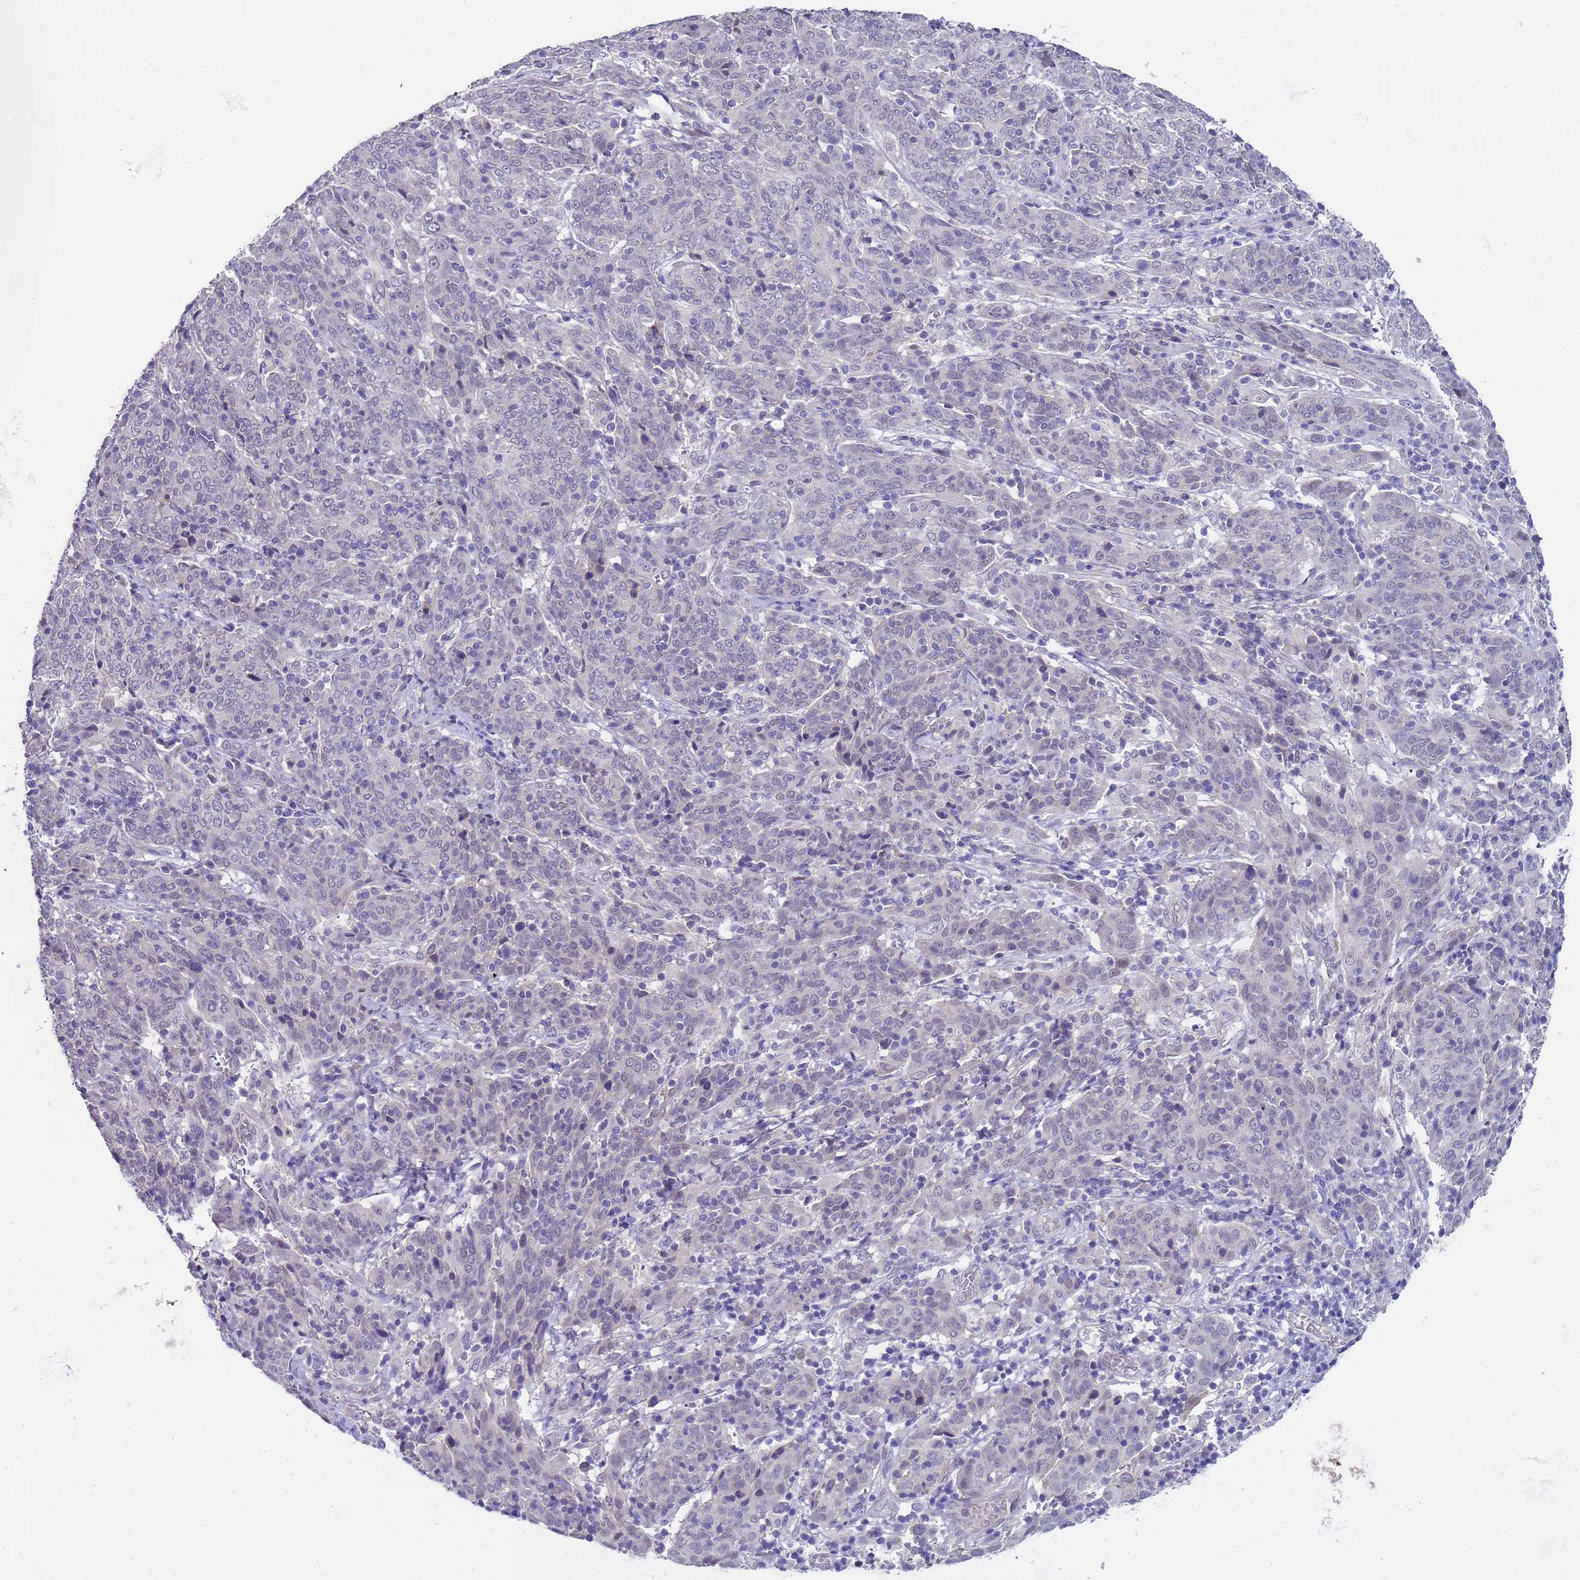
{"staining": {"intensity": "negative", "quantity": "none", "location": "none"}, "tissue": "cervical cancer", "cell_type": "Tumor cells", "image_type": "cancer", "snomed": [{"axis": "morphology", "description": "Squamous cell carcinoma, NOS"}, {"axis": "topography", "description": "Cervix"}], "caption": "The photomicrograph reveals no significant positivity in tumor cells of cervical cancer (squamous cell carcinoma). (Stains: DAB immunohistochemistry (IHC) with hematoxylin counter stain, Microscopy: brightfield microscopy at high magnification).", "gene": "TRMT10A", "patient": {"sex": "female", "age": 67}}